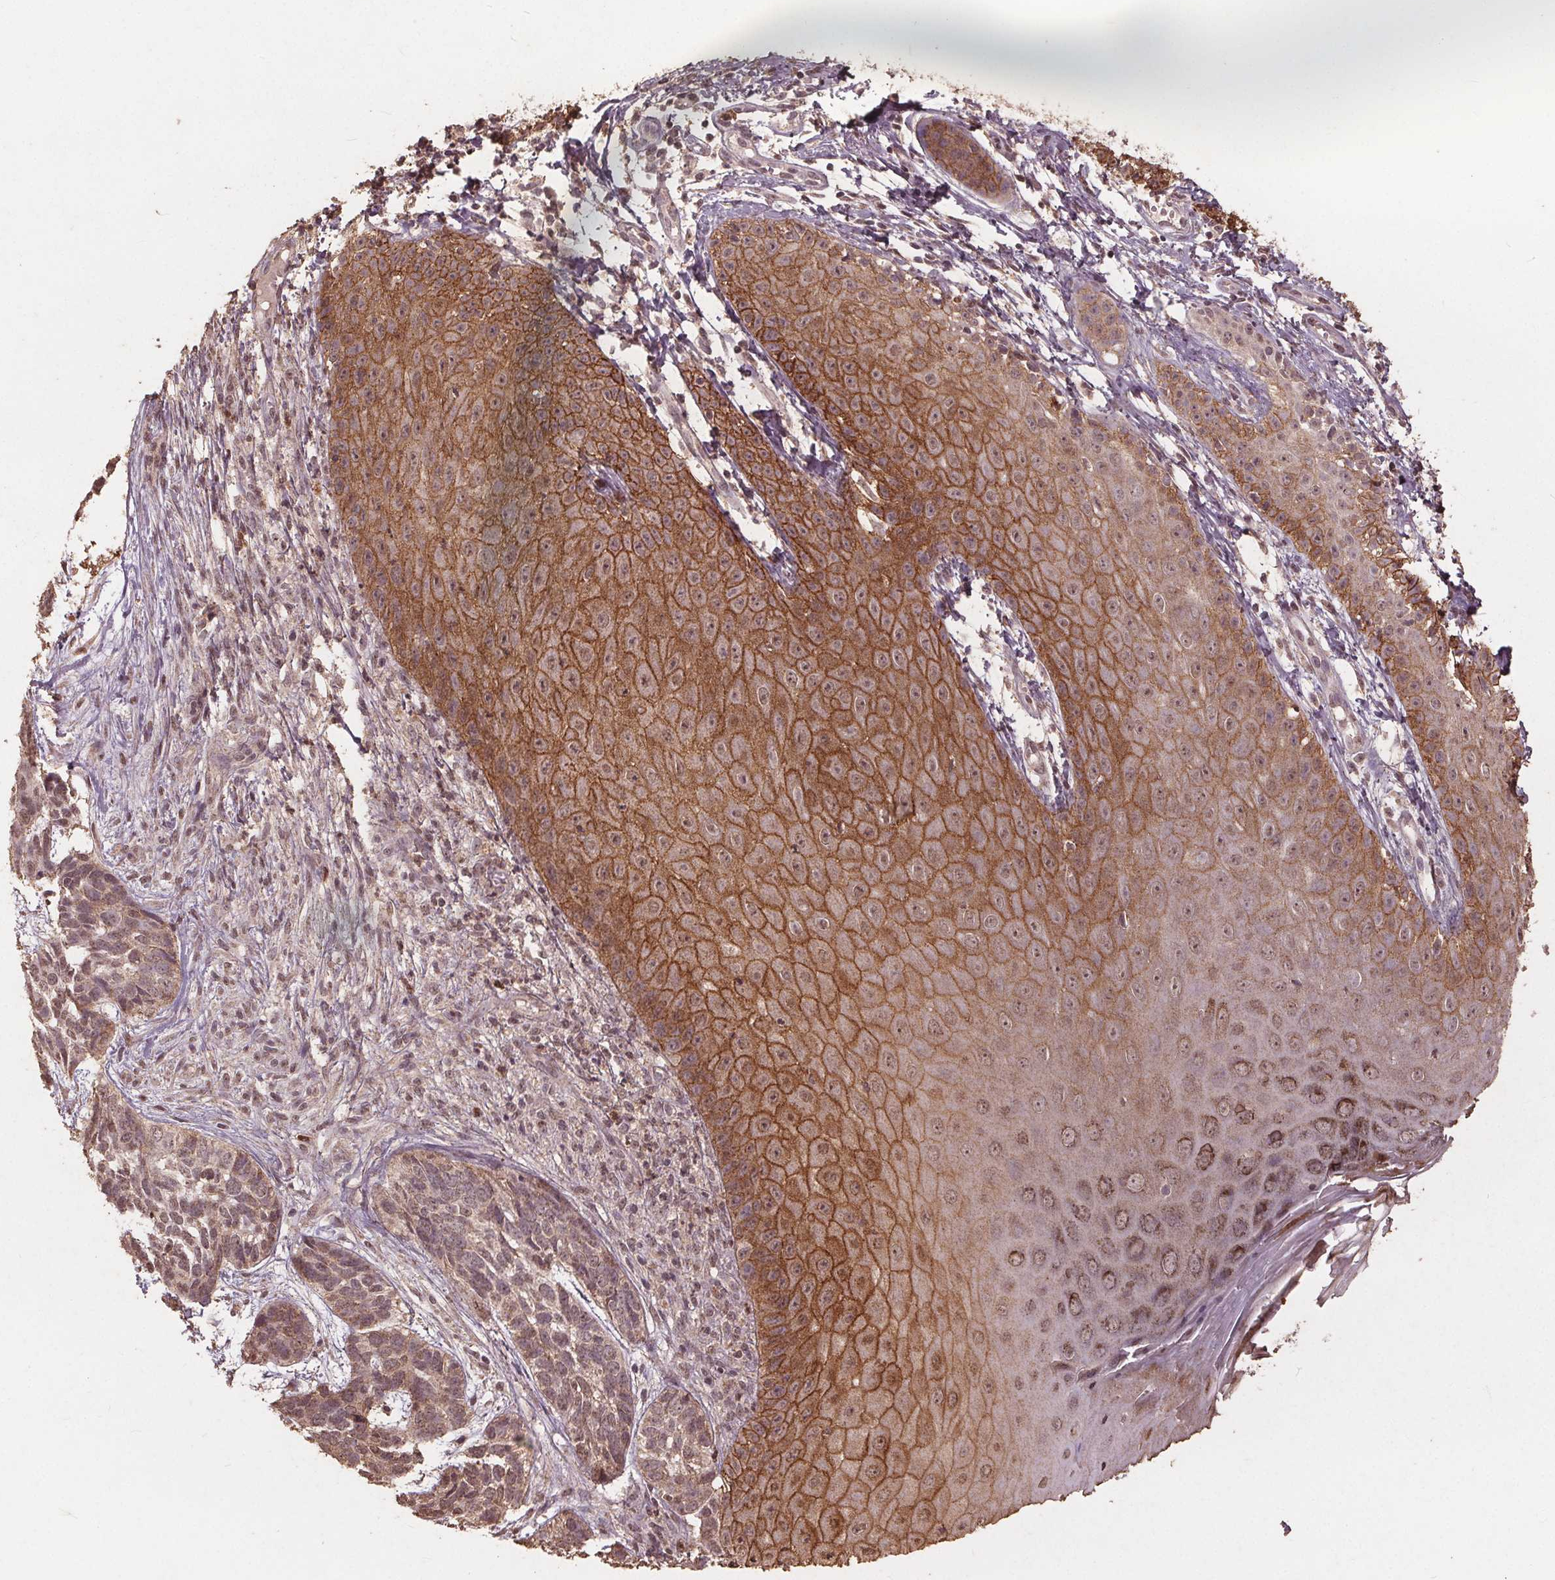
{"staining": {"intensity": "weak", "quantity": "25%-75%", "location": "cytoplasmic/membranous"}, "tissue": "skin cancer", "cell_type": "Tumor cells", "image_type": "cancer", "snomed": [{"axis": "morphology", "description": "Basal cell carcinoma"}, {"axis": "topography", "description": "Skin"}], "caption": "Immunohistochemical staining of human basal cell carcinoma (skin) shows low levels of weak cytoplasmic/membranous expression in about 25%-75% of tumor cells. The staining was performed using DAB (3,3'-diaminobenzidine), with brown indicating positive protein expression. Nuclei are stained blue with hematoxylin.", "gene": "DSG3", "patient": {"sex": "male", "age": 78}}